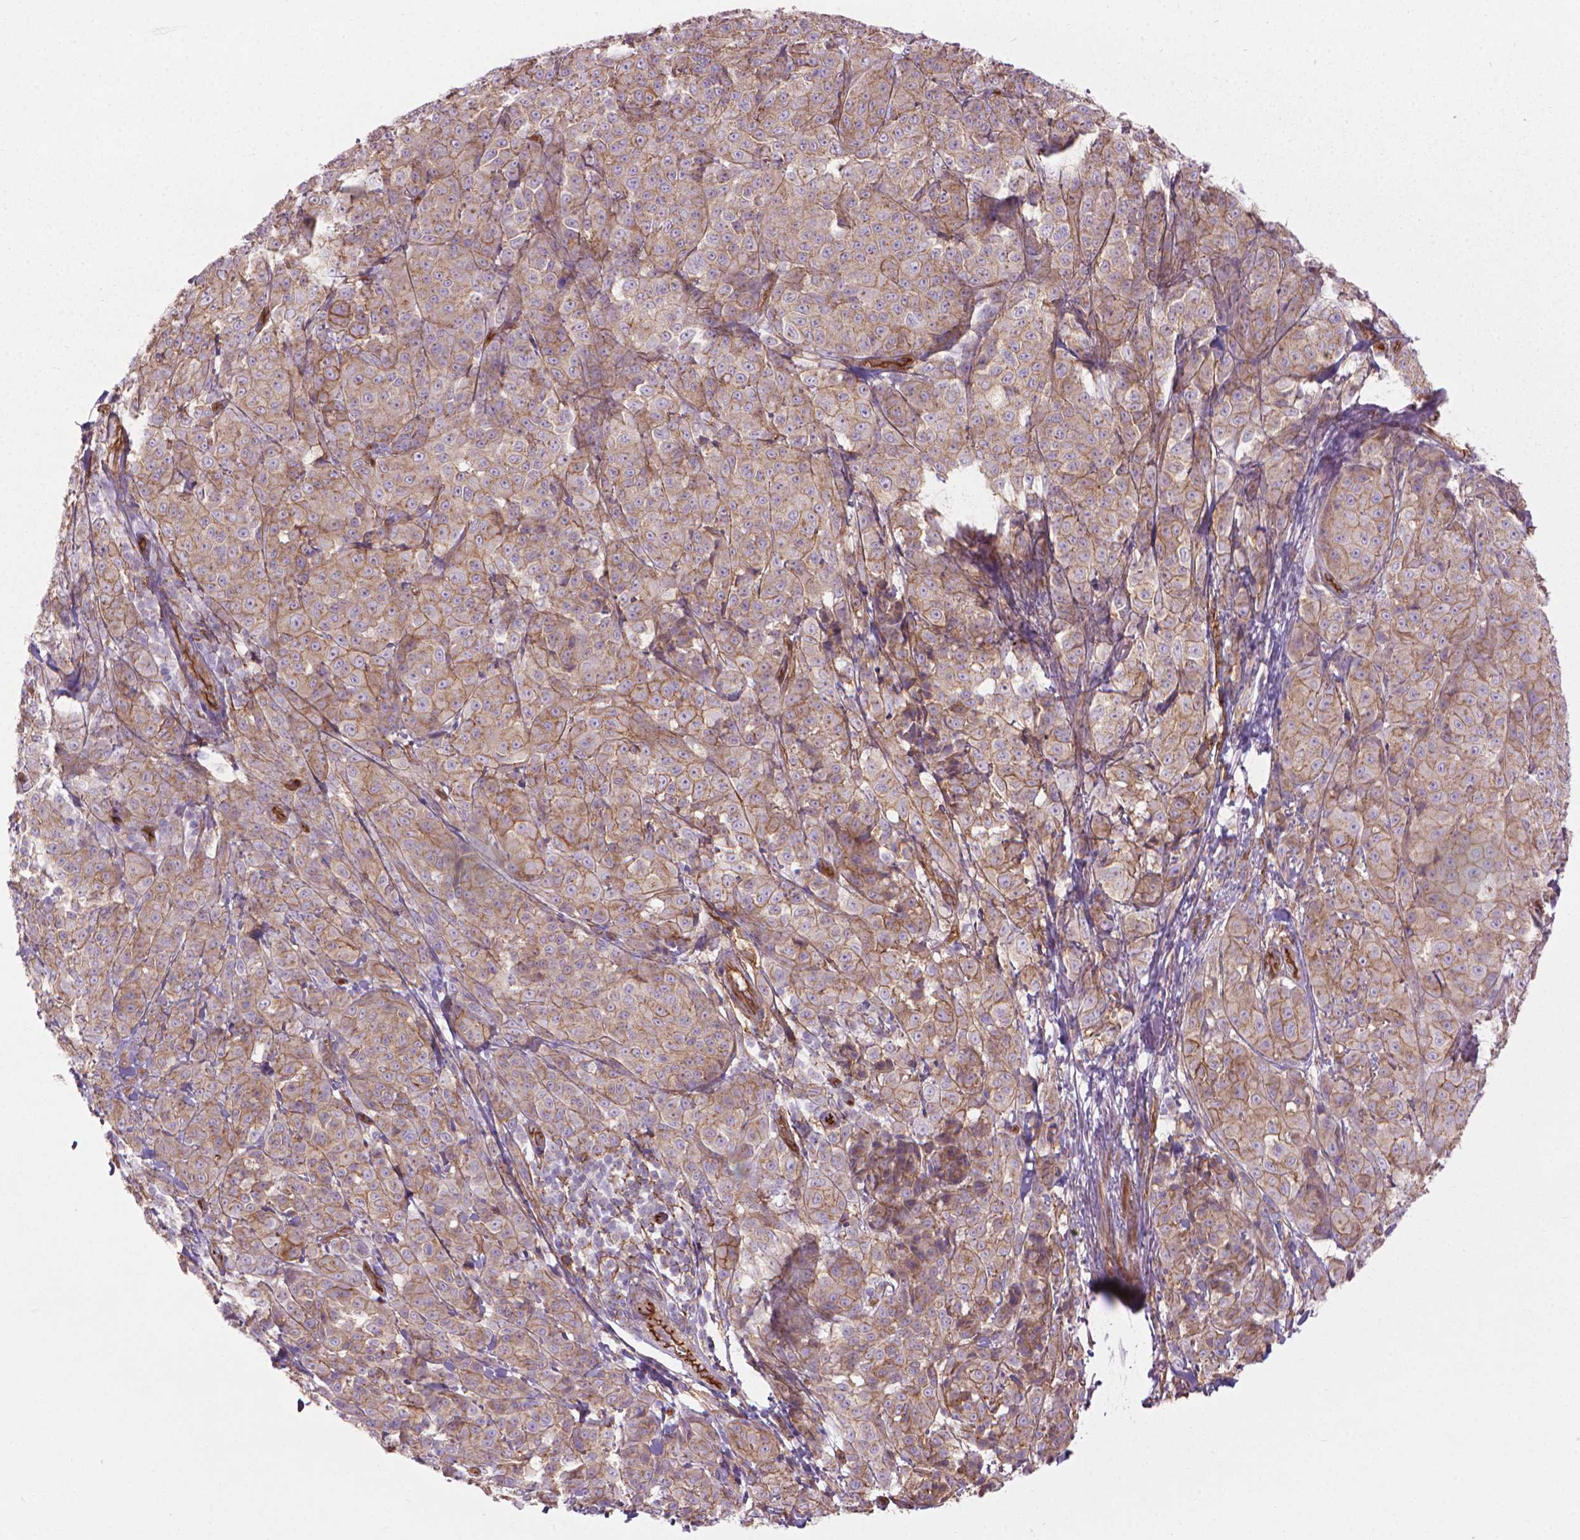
{"staining": {"intensity": "weak", "quantity": ">75%", "location": "cytoplasmic/membranous"}, "tissue": "melanoma", "cell_type": "Tumor cells", "image_type": "cancer", "snomed": [{"axis": "morphology", "description": "Malignant melanoma, NOS"}, {"axis": "topography", "description": "Skin"}], "caption": "Immunohistochemical staining of melanoma displays low levels of weak cytoplasmic/membranous protein expression in about >75% of tumor cells.", "gene": "TENT5A", "patient": {"sex": "male", "age": 89}}